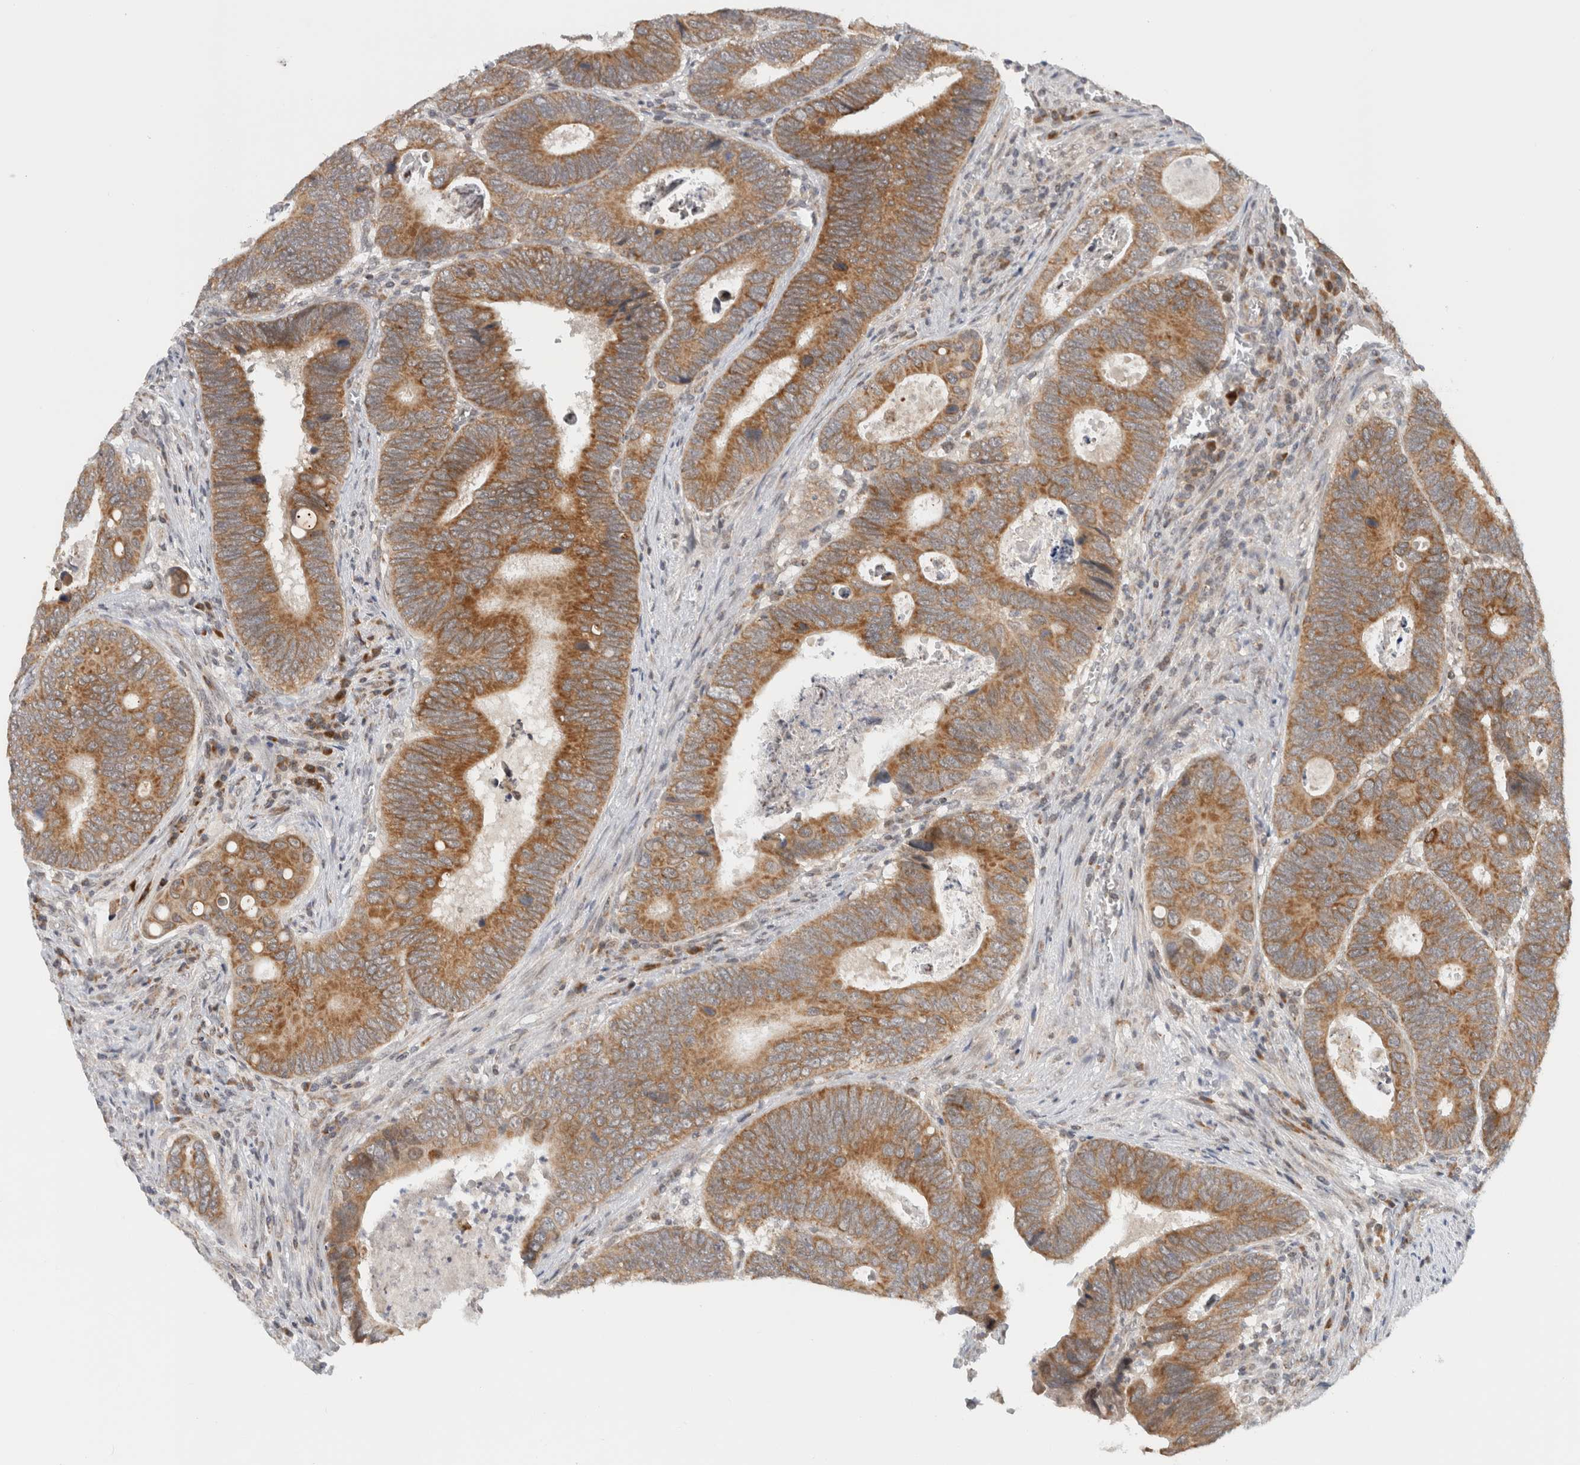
{"staining": {"intensity": "moderate", "quantity": ">75%", "location": "cytoplasmic/membranous"}, "tissue": "colorectal cancer", "cell_type": "Tumor cells", "image_type": "cancer", "snomed": [{"axis": "morphology", "description": "Adenocarcinoma, NOS"}, {"axis": "topography", "description": "Colon"}], "caption": "This histopathology image exhibits immunohistochemistry (IHC) staining of human colorectal adenocarcinoma, with medium moderate cytoplasmic/membranous positivity in approximately >75% of tumor cells.", "gene": "CMC2", "patient": {"sex": "male", "age": 72}}